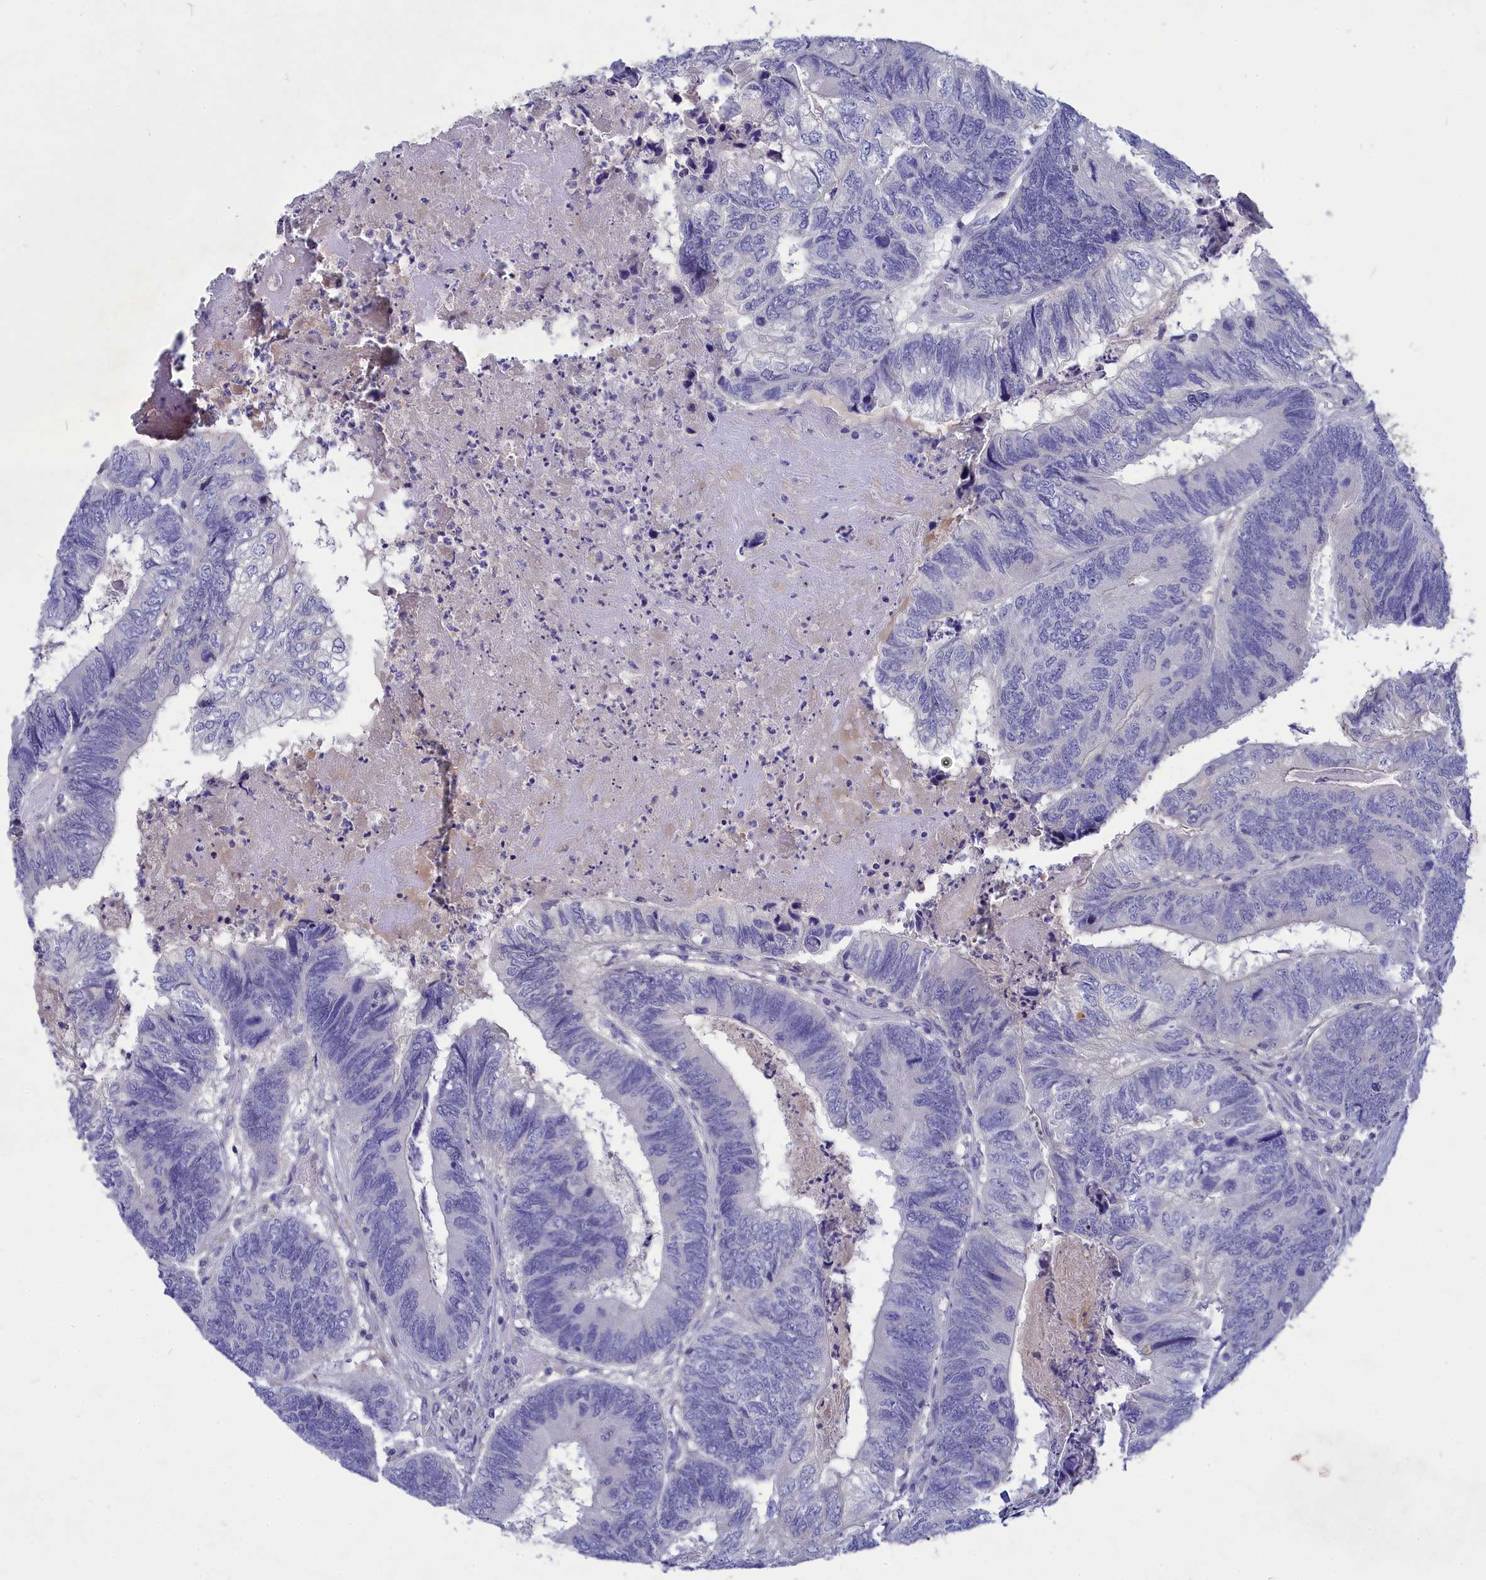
{"staining": {"intensity": "negative", "quantity": "none", "location": "none"}, "tissue": "colorectal cancer", "cell_type": "Tumor cells", "image_type": "cancer", "snomed": [{"axis": "morphology", "description": "Adenocarcinoma, NOS"}, {"axis": "topography", "description": "Colon"}], "caption": "The micrograph shows no significant positivity in tumor cells of colorectal adenocarcinoma.", "gene": "DEFB119", "patient": {"sex": "female", "age": 67}}